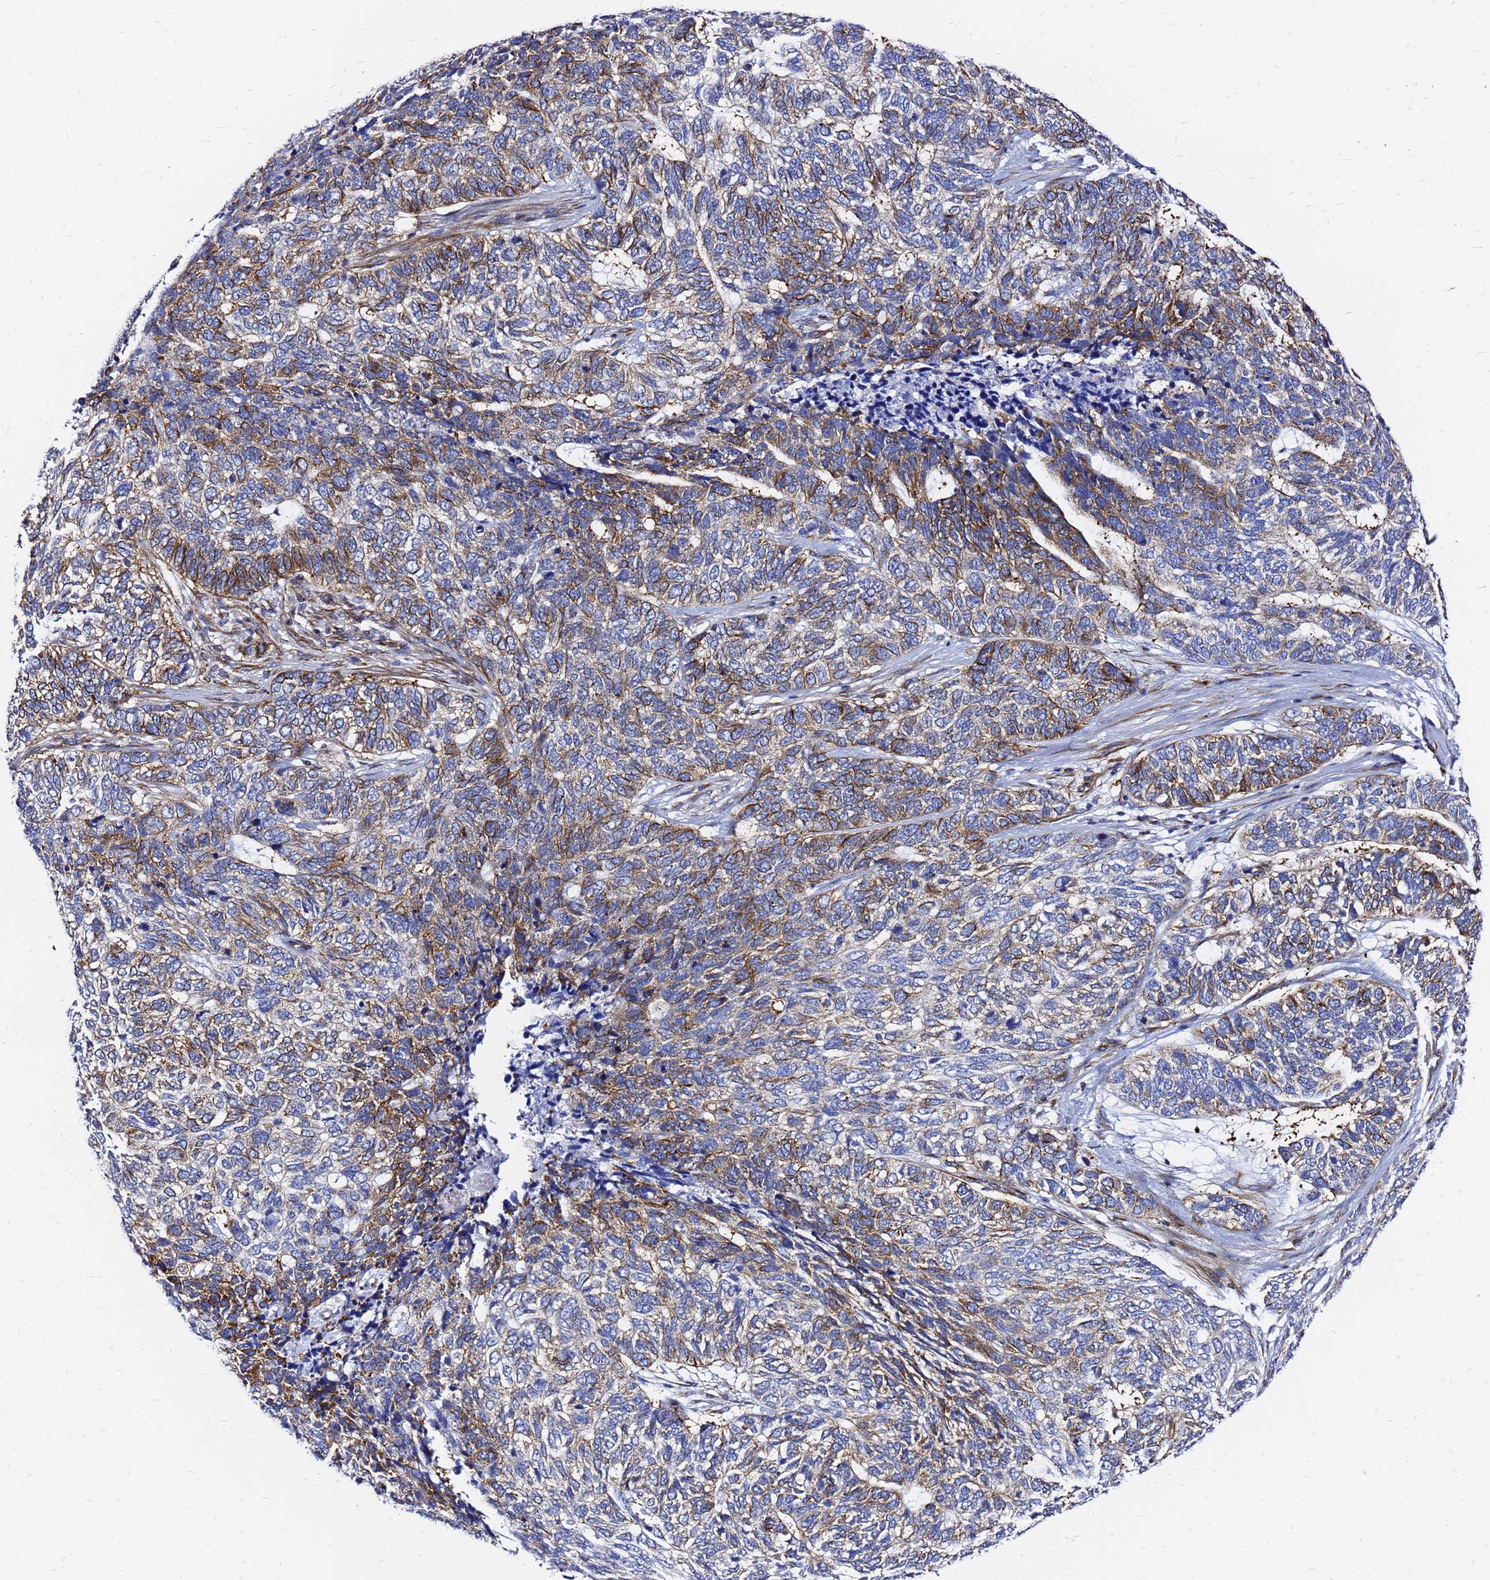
{"staining": {"intensity": "moderate", "quantity": "25%-75%", "location": "cytoplasmic/membranous"}, "tissue": "skin cancer", "cell_type": "Tumor cells", "image_type": "cancer", "snomed": [{"axis": "morphology", "description": "Basal cell carcinoma"}, {"axis": "topography", "description": "Skin"}], "caption": "Brown immunohistochemical staining in human skin cancer displays moderate cytoplasmic/membranous positivity in about 25%-75% of tumor cells.", "gene": "TUBA8", "patient": {"sex": "female", "age": 65}}